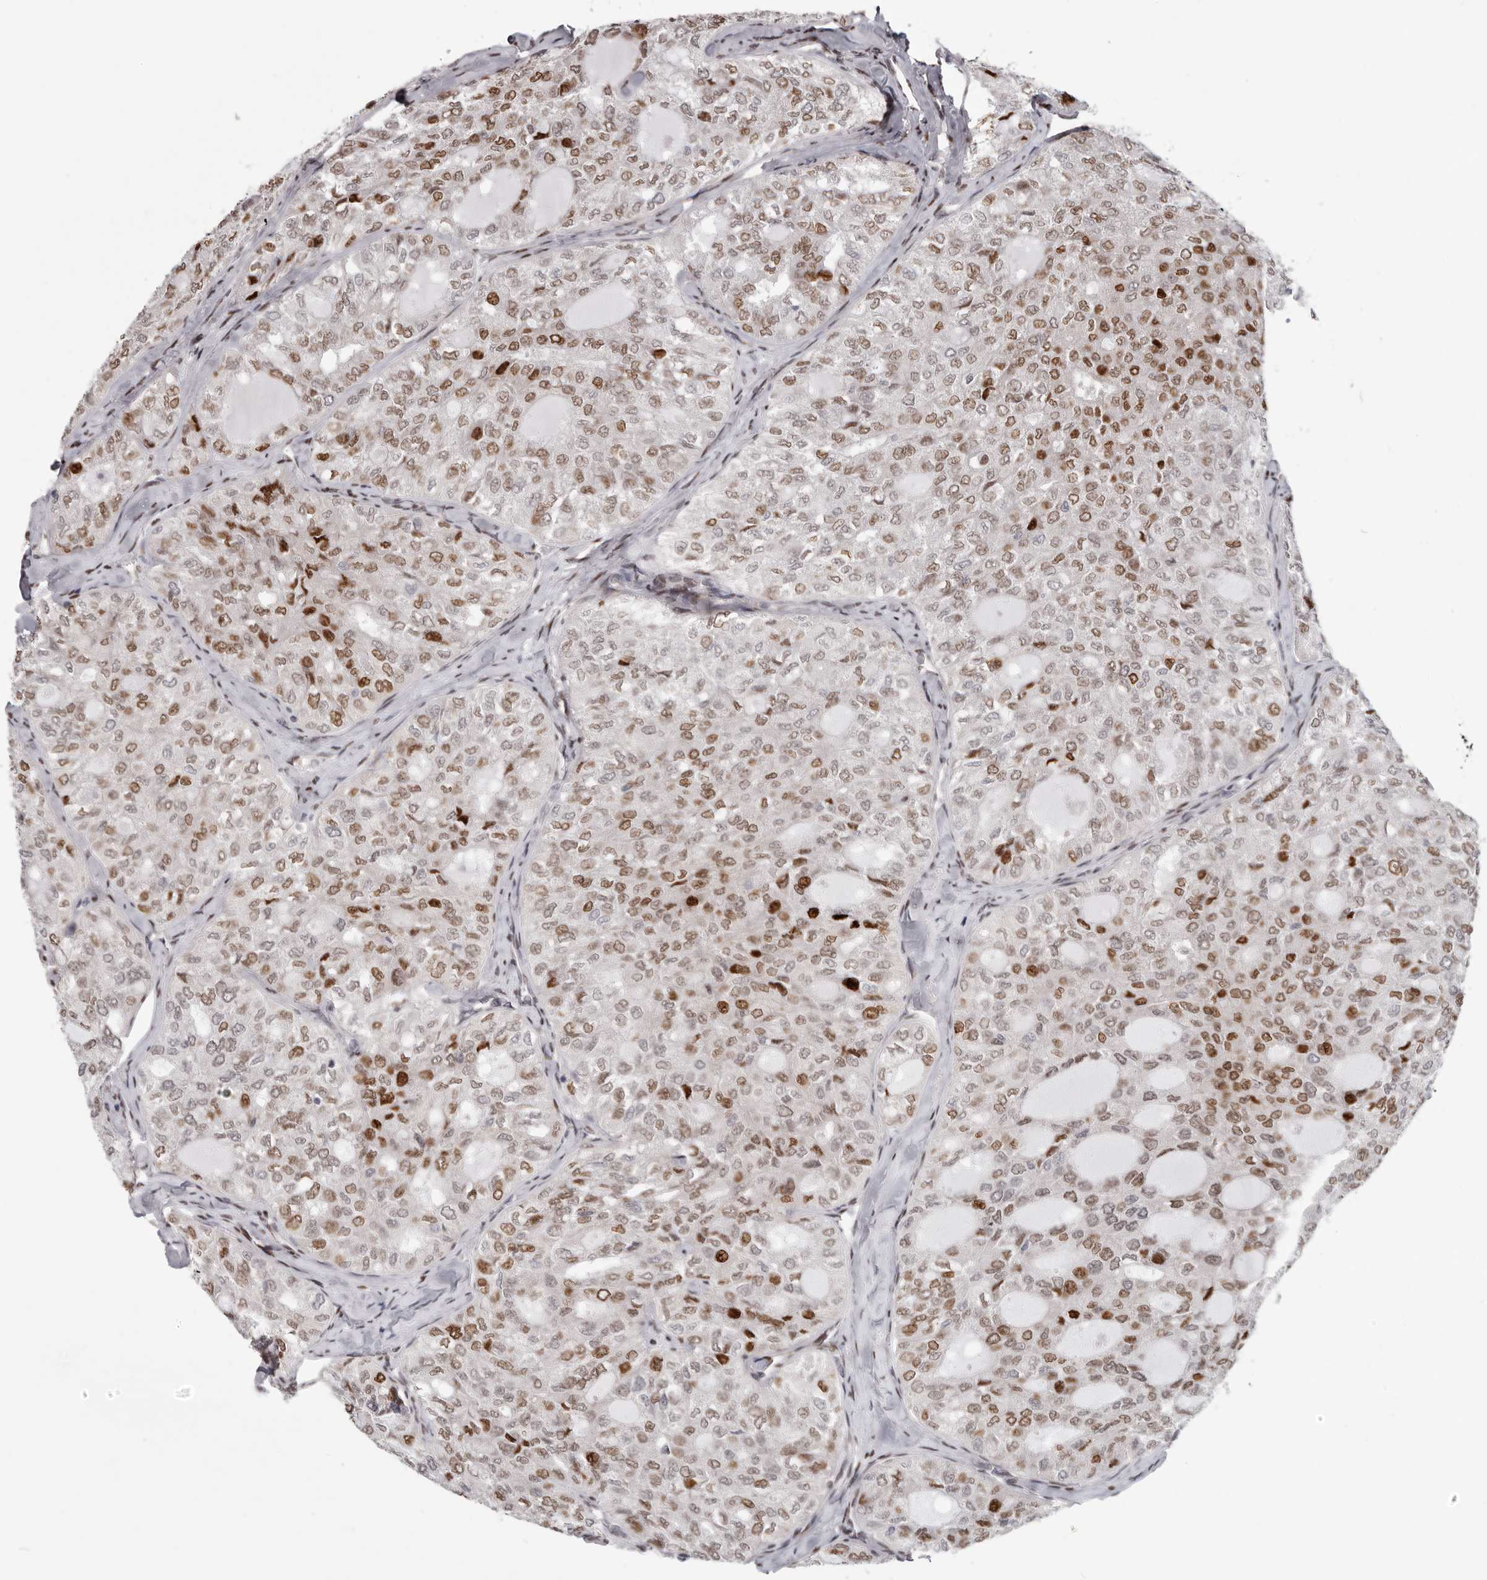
{"staining": {"intensity": "strong", "quantity": "25%-75%", "location": "nuclear"}, "tissue": "thyroid cancer", "cell_type": "Tumor cells", "image_type": "cancer", "snomed": [{"axis": "morphology", "description": "Follicular adenoma carcinoma, NOS"}, {"axis": "topography", "description": "Thyroid gland"}], "caption": "Follicular adenoma carcinoma (thyroid) stained with IHC reveals strong nuclear staining in approximately 25%-75% of tumor cells.", "gene": "SRP19", "patient": {"sex": "male", "age": 75}}